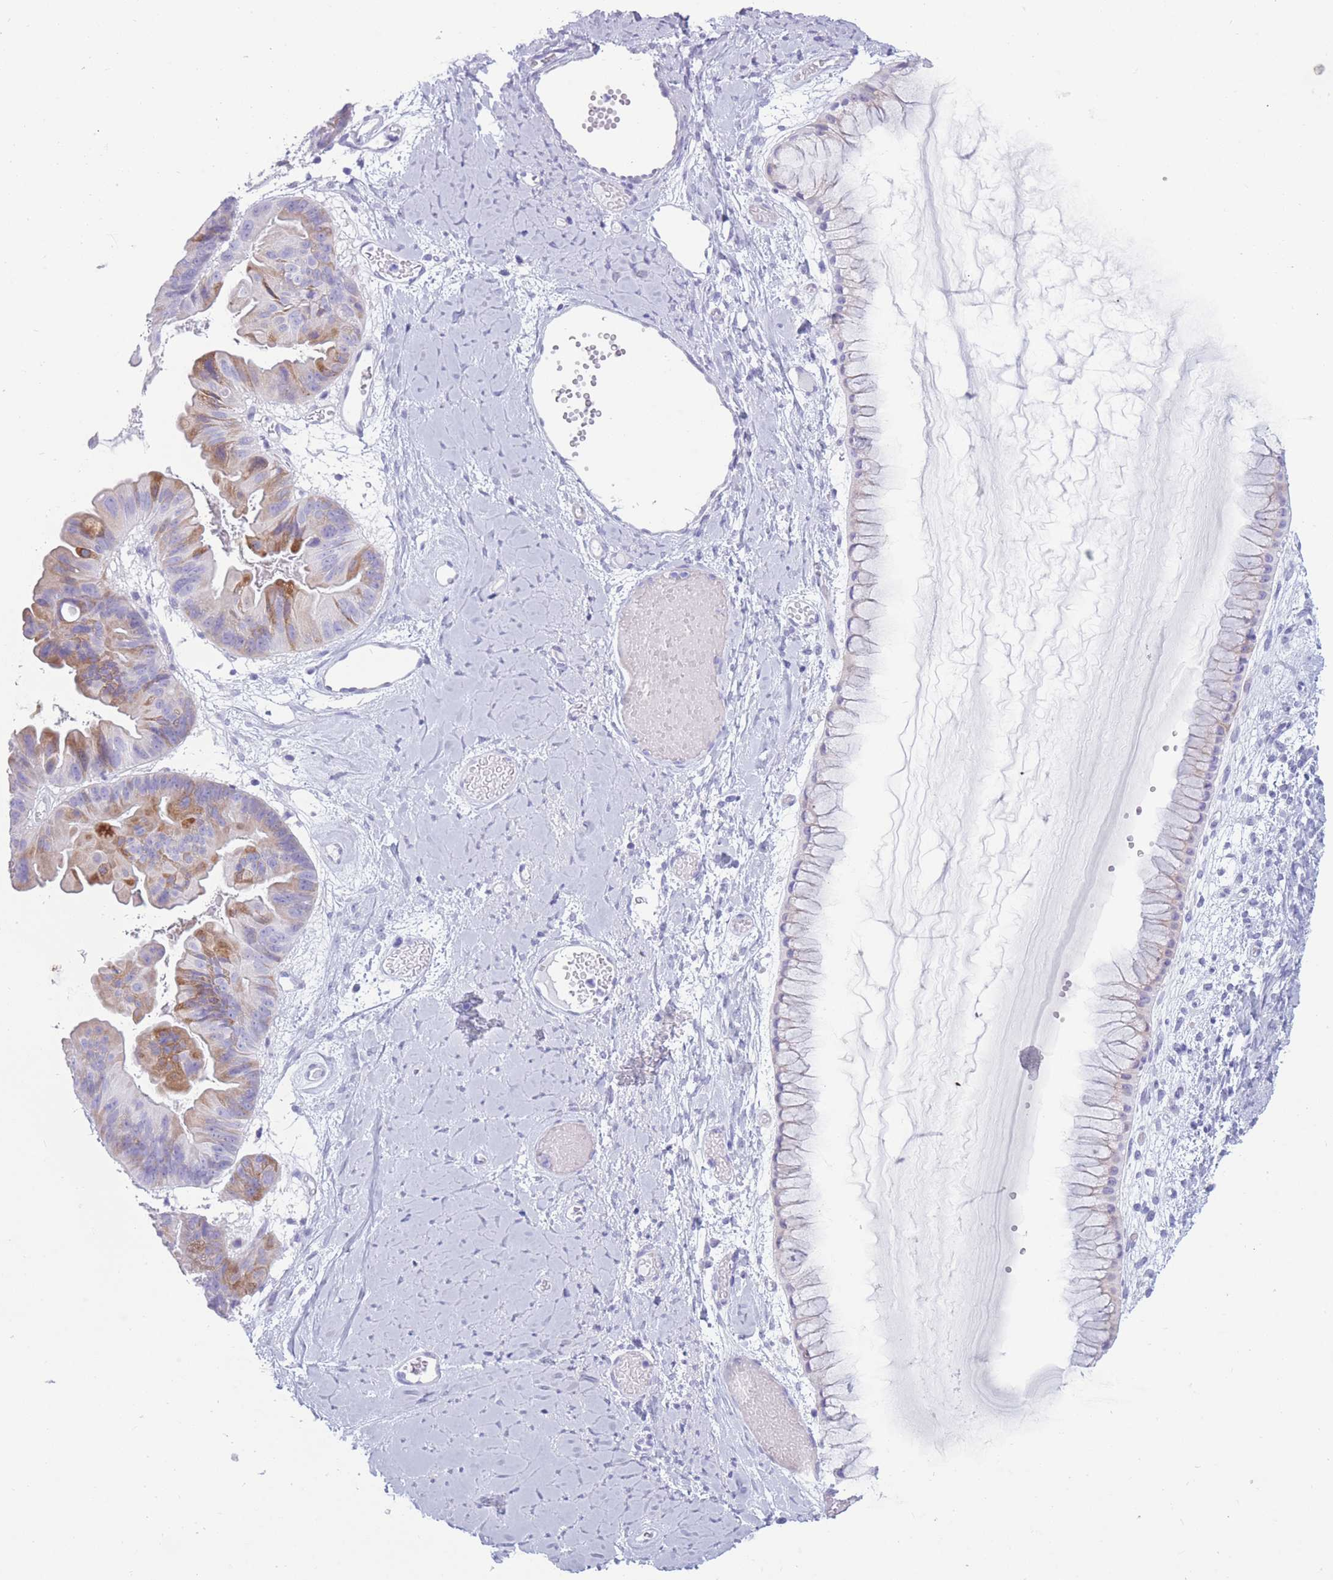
{"staining": {"intensity": "moderate", "quantity": "<25%", "location": "cytoplasmic/membranous"}, "tissue": "ovarian cancer", "cell_type": "Tumor cells", "image_type": "cancer", "snomed": [{"axis": "morphology", "description": "Cystadenocarcinoma, mucinous, NOS"}, {"axis": "topography", "description": "Ovary"}], "caption": "Immunohistochemistry of ovarian cancer reveals low levels of moderate cytoplasmic/membranous expression in about <25% of tumor cells.", "gene": "COL27A1", "patient": {"sex": "female", "age": 61}}